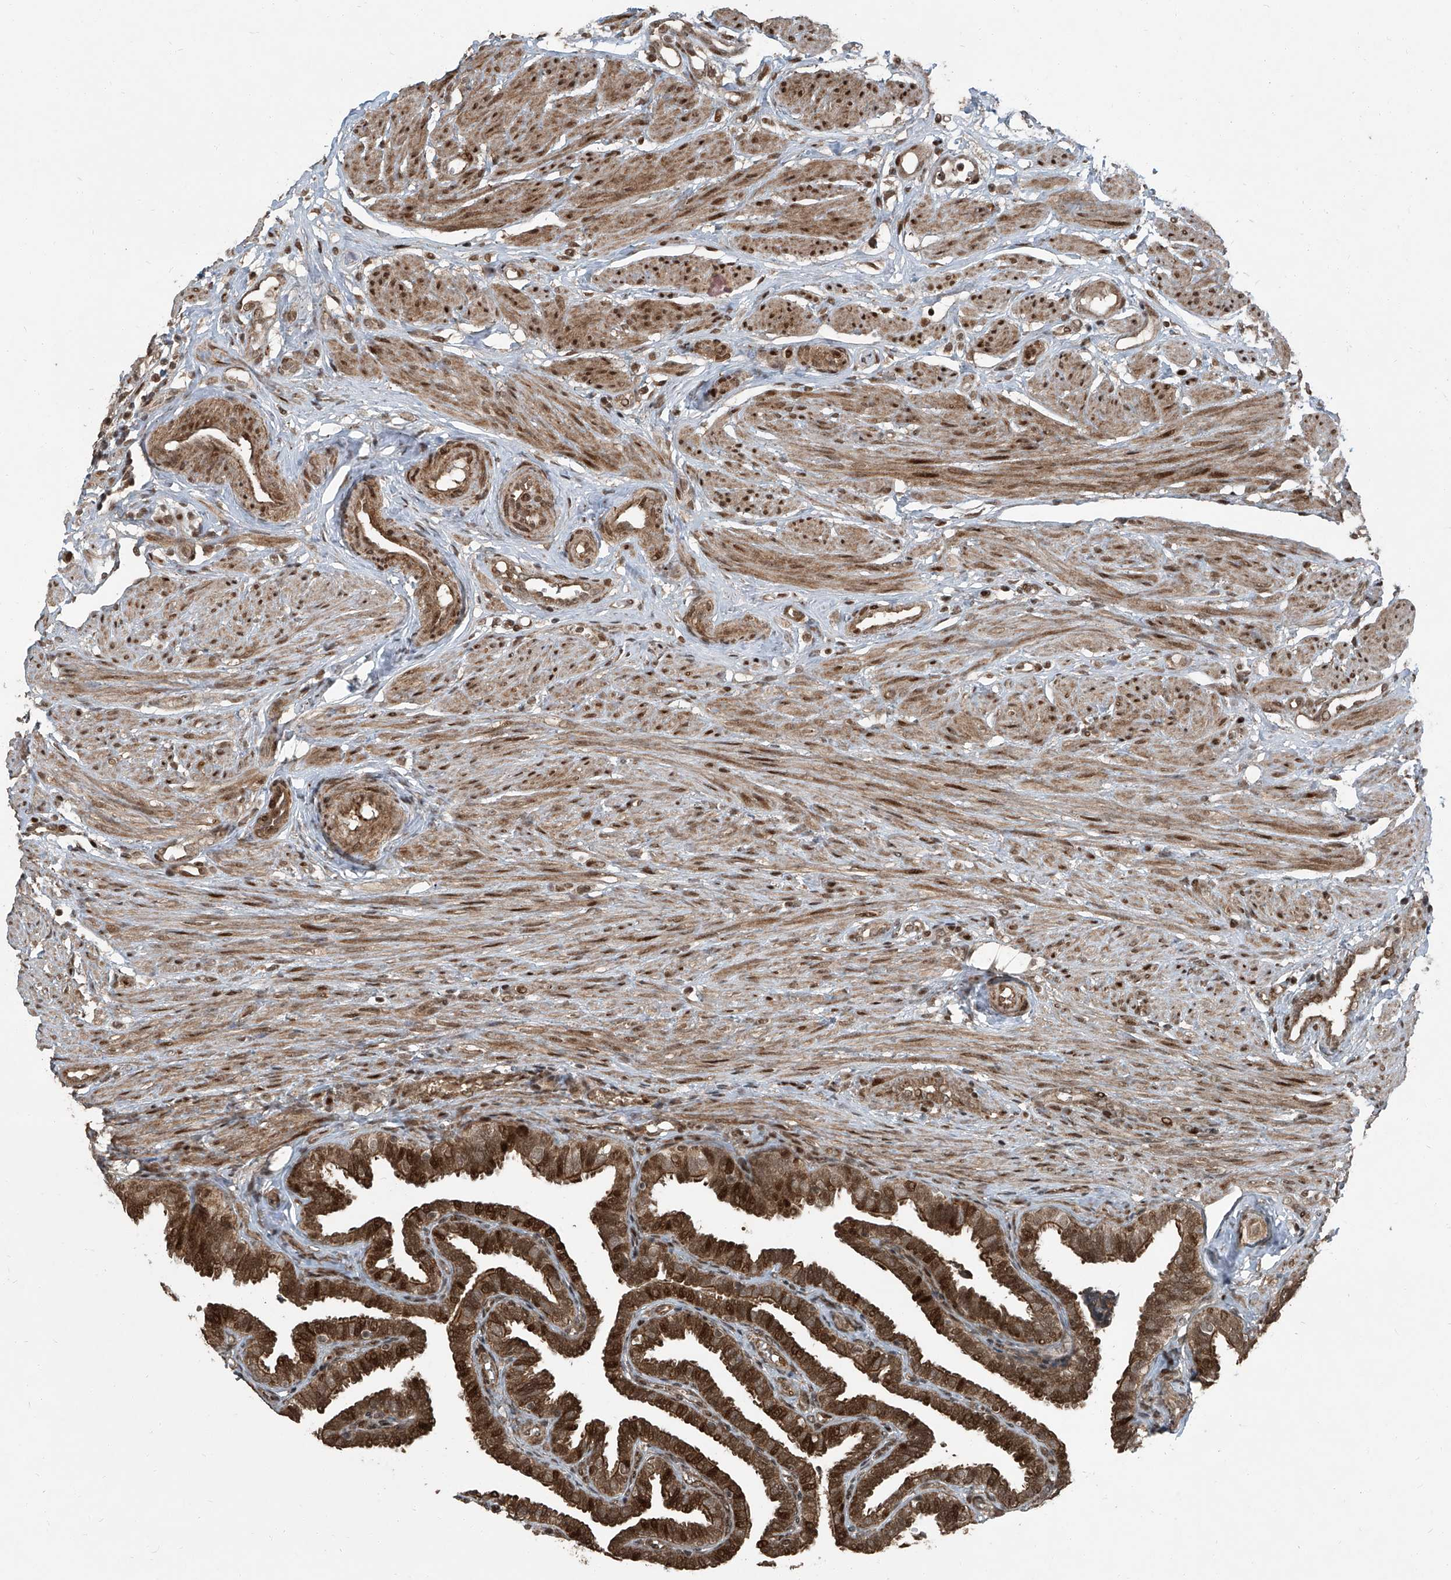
{"staining": {"intensity": "strong", "quantity": ">75%", "location": "cytoplasmic/membranous,nuclear"}, "tissue": "fallopian tube", "cell_type": "Glandular cells", "image_type": "normal", "snomed": [{"axis": "morphology", "description": "Normal tissue, NOS"}, {"axis": "topography", "description": "Fallopian tube"}], "caption": "The immunohistochemical stain highlights strong cytoplasmic/membranous,nuclear expression in glandular cells of benign fallopian tube.", "gene": "ZNF570", "patient": {"sex": "female", "age": 39}}